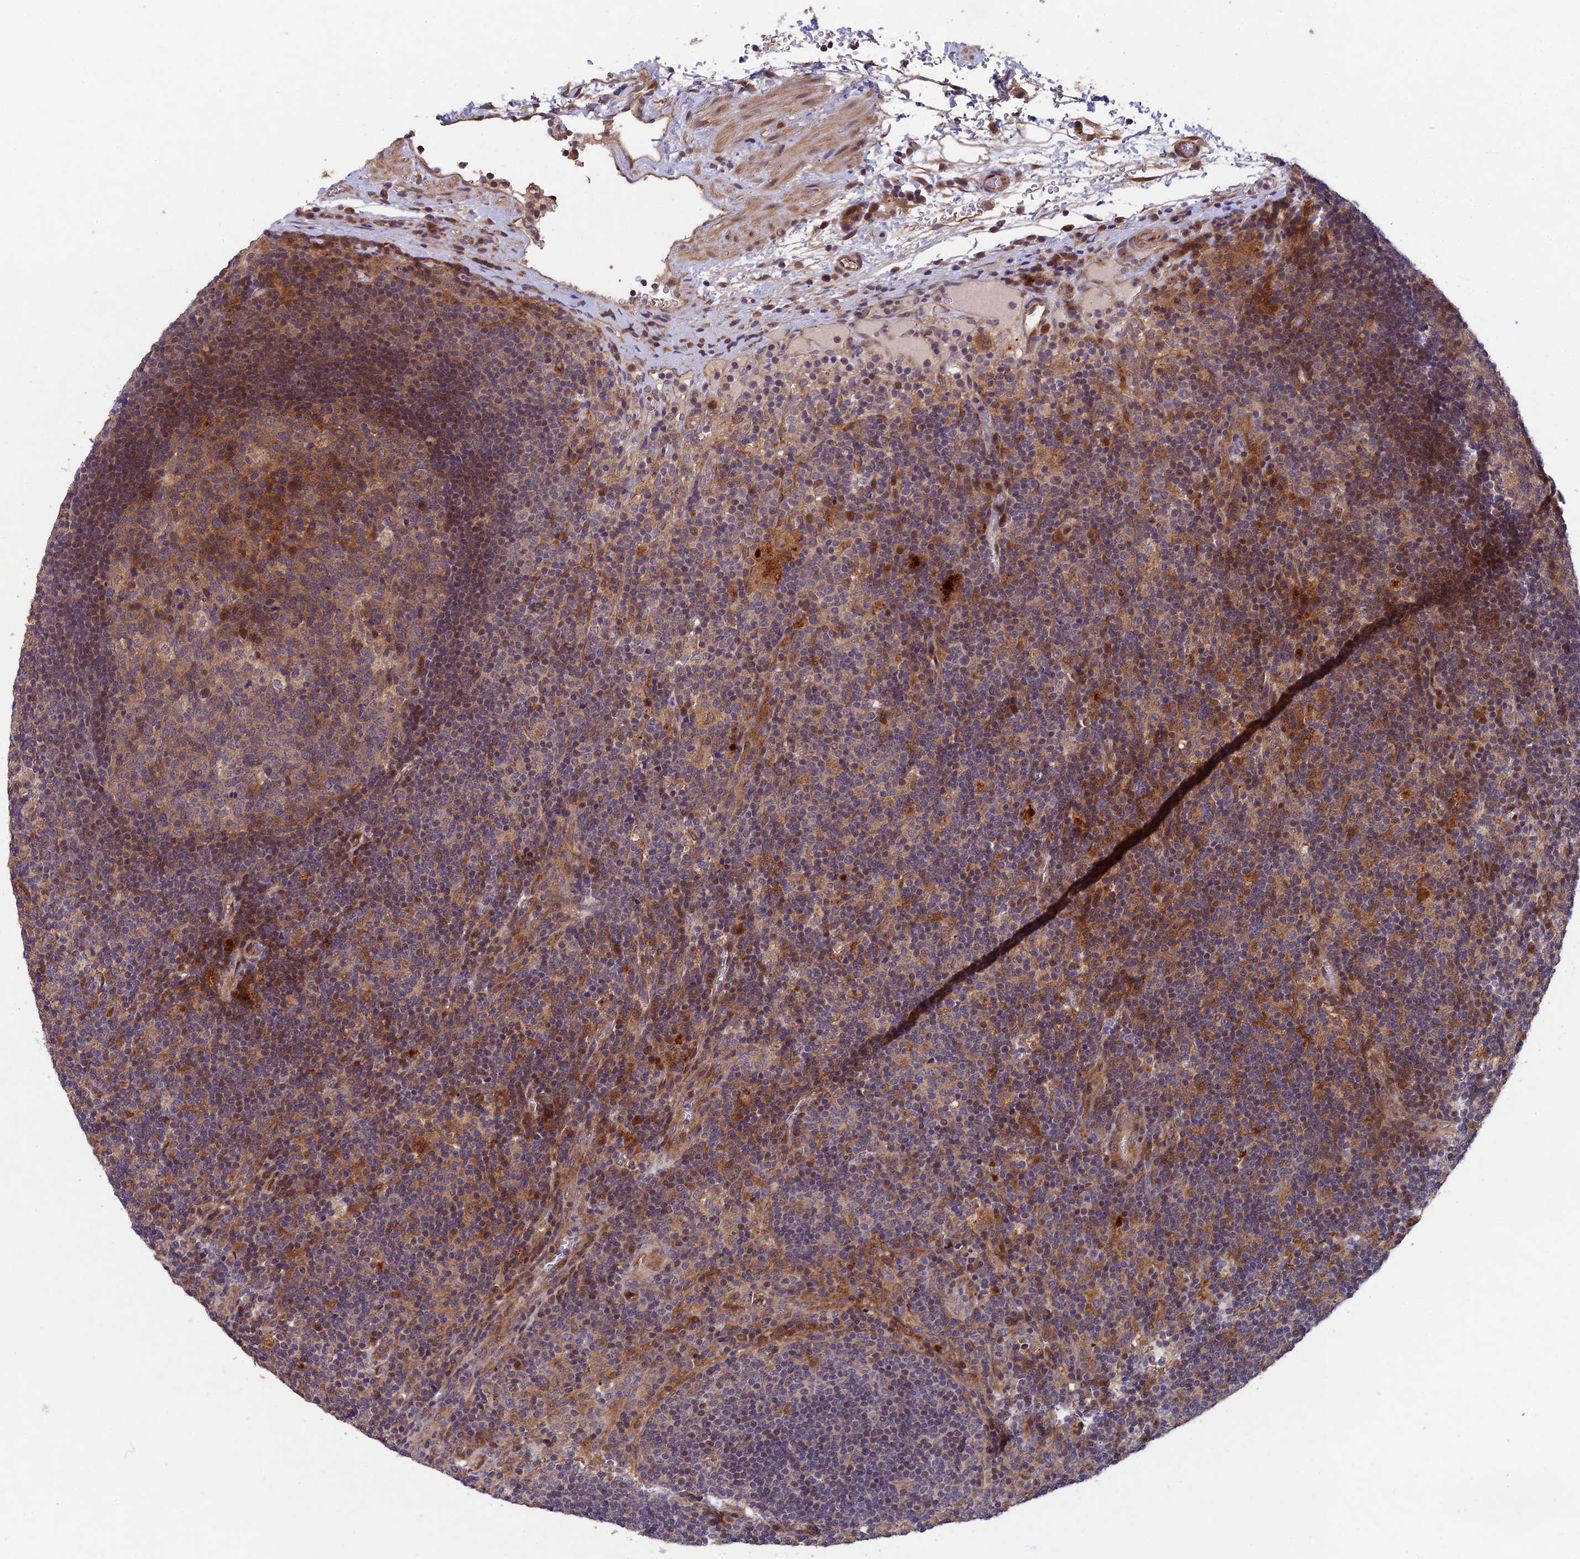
{"staining": {"intensity": "moderate", "quantity": "<25%", "location": "cytoplasmic/membranous"}, "tissue": "lymph node", "cell_type": "Germinal center cells", "image_type": "normal", "snomed": [{"axis": "morphology", "description": "Normal tissue, NOS"}, {"axis": "topography", "description": "Lymph node"}], "caption": "The photomicrograph displays immunohistochemical staining of unremarkable lymph node. There is moderate cytoplasmic/membranous positivity is identified in approximately <25% of germinal center cells. (brown staining indicates protein expression, while blue staining denotes nuclei).", "gene": "NSMCE1", "patient": {"sex": "male", "age": 58}}